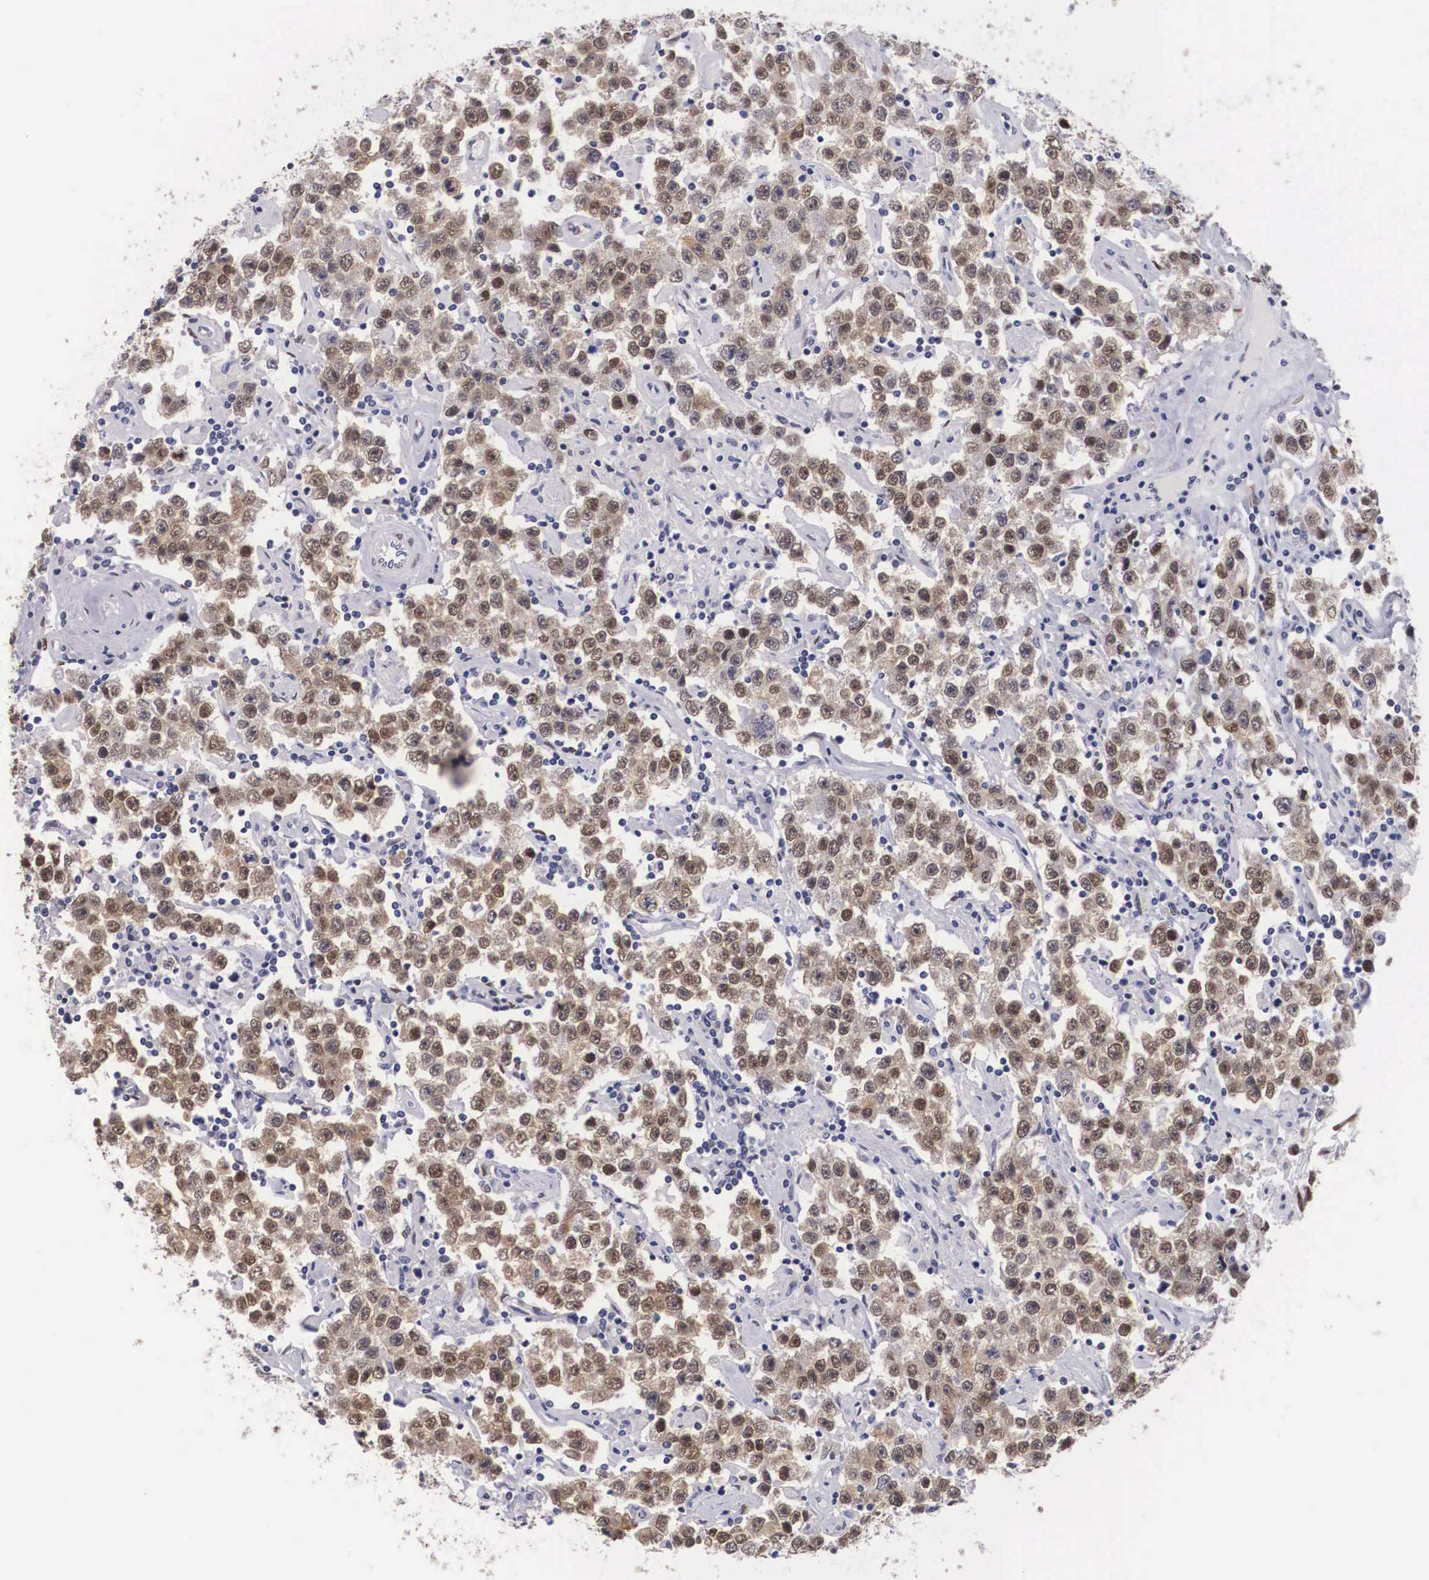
{"staining": {"intensity": "moderate", "quantity": ">75%", "location": "nuclear"}, "tissue": "testis cancer", "cell_type": "Tumor cells", "image_type": "cancer", "snomed": [{"axis": "morphology", "description": "Seminoma, NOS"}, {"axis": "topography", "description": "Testis"}], "caption": "Protein expression analysis of human testis seminoma reveals moderate nuclear expression in approximately >75% of tumor cells.", "gene": "KHDRBS3", "patient": {"sex": "male", "age": 52}}